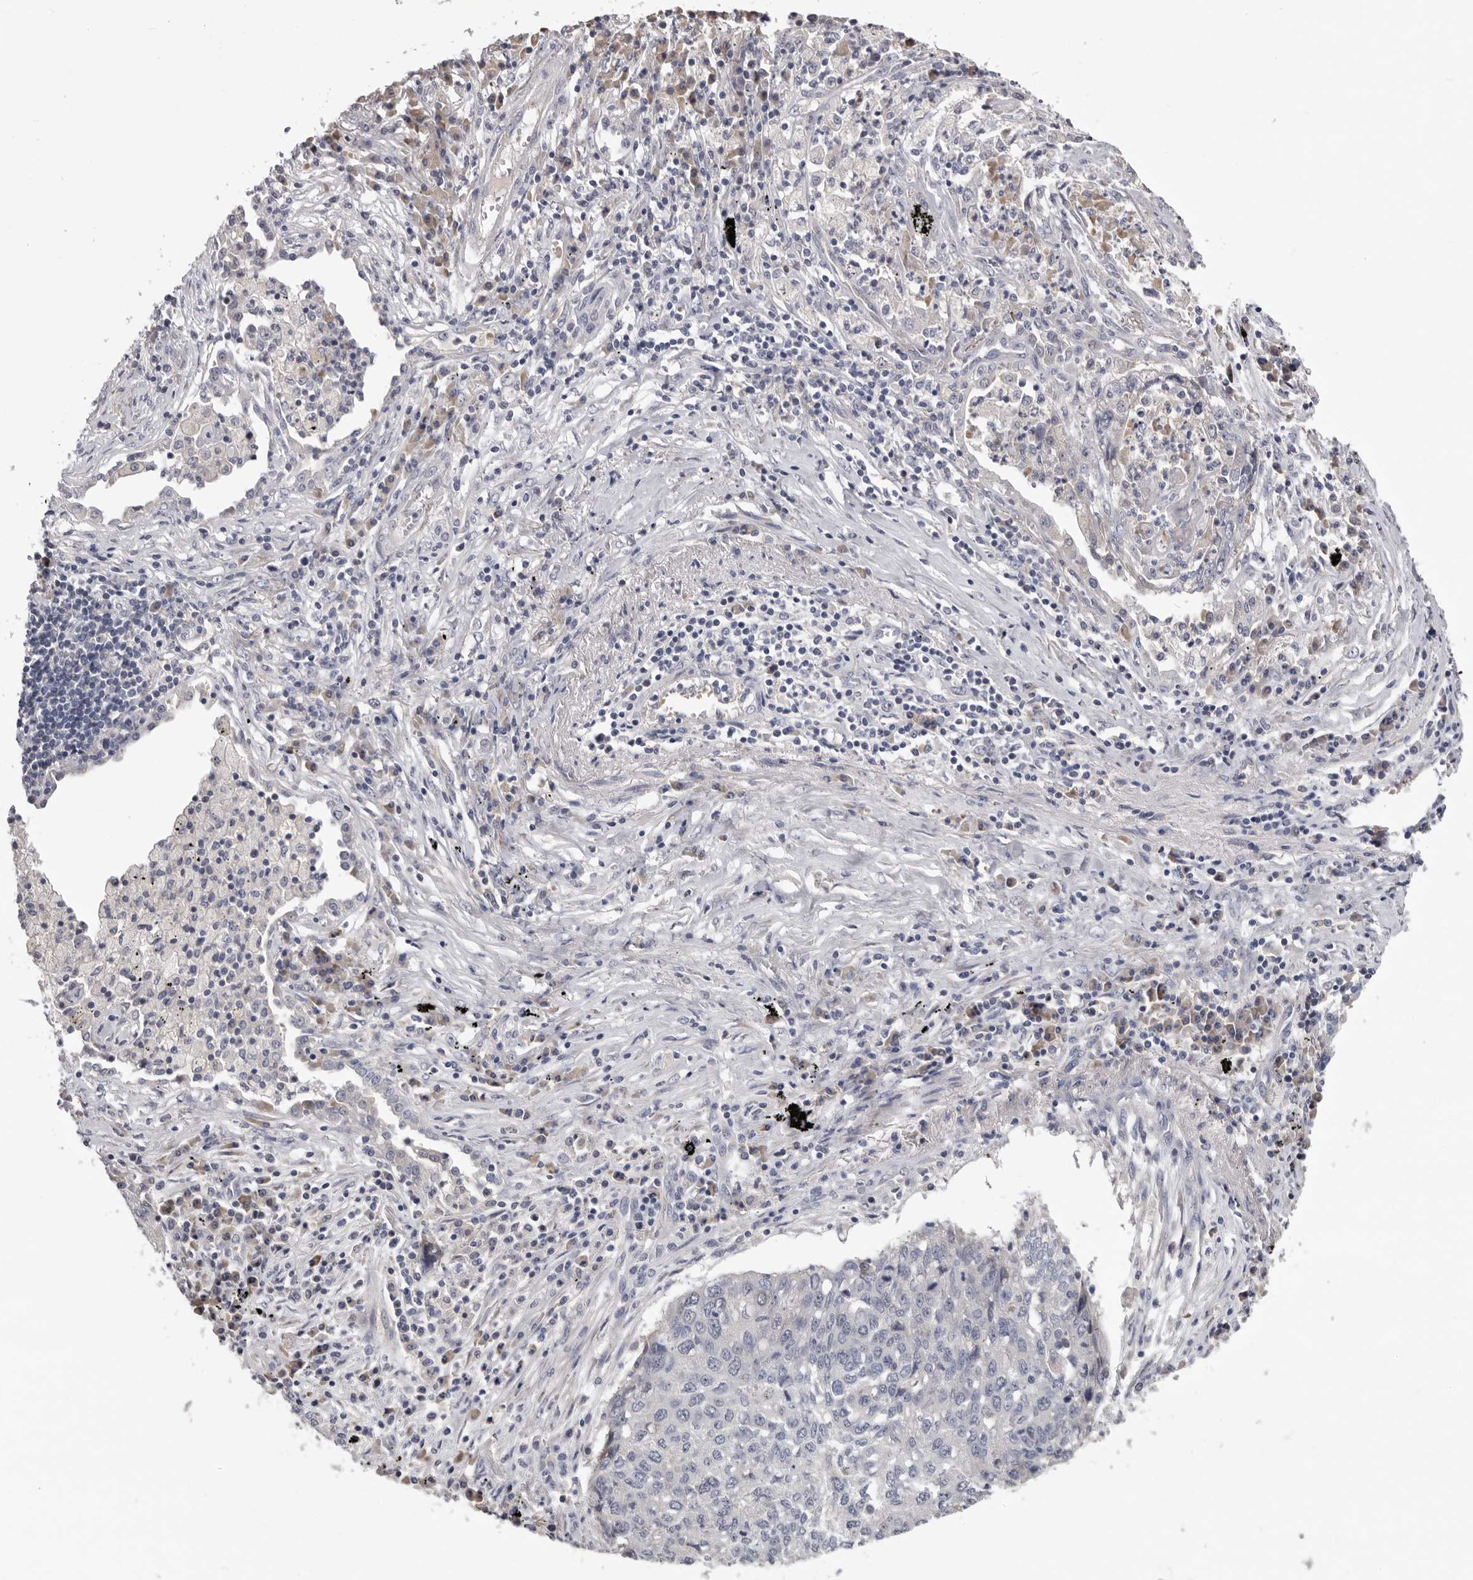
{"staining": {"intensity": "negative", "quantity": "none", "location": "none"}, "tissue": "lung cancer", "cell_type": "Tumor cells", "image_type": "cancer", "snomed": [{"axis": "morphology", "description": "Squamous cell carcinoma, NOS"}, {"axis": "topography", "description": "Lung"}], "caption": "Lung cancer was stained to show a protein in brown. There is no significant expression in tumor cells.", "gene": "KIF2B", "patient": {"sex": "female", "age": 63}}